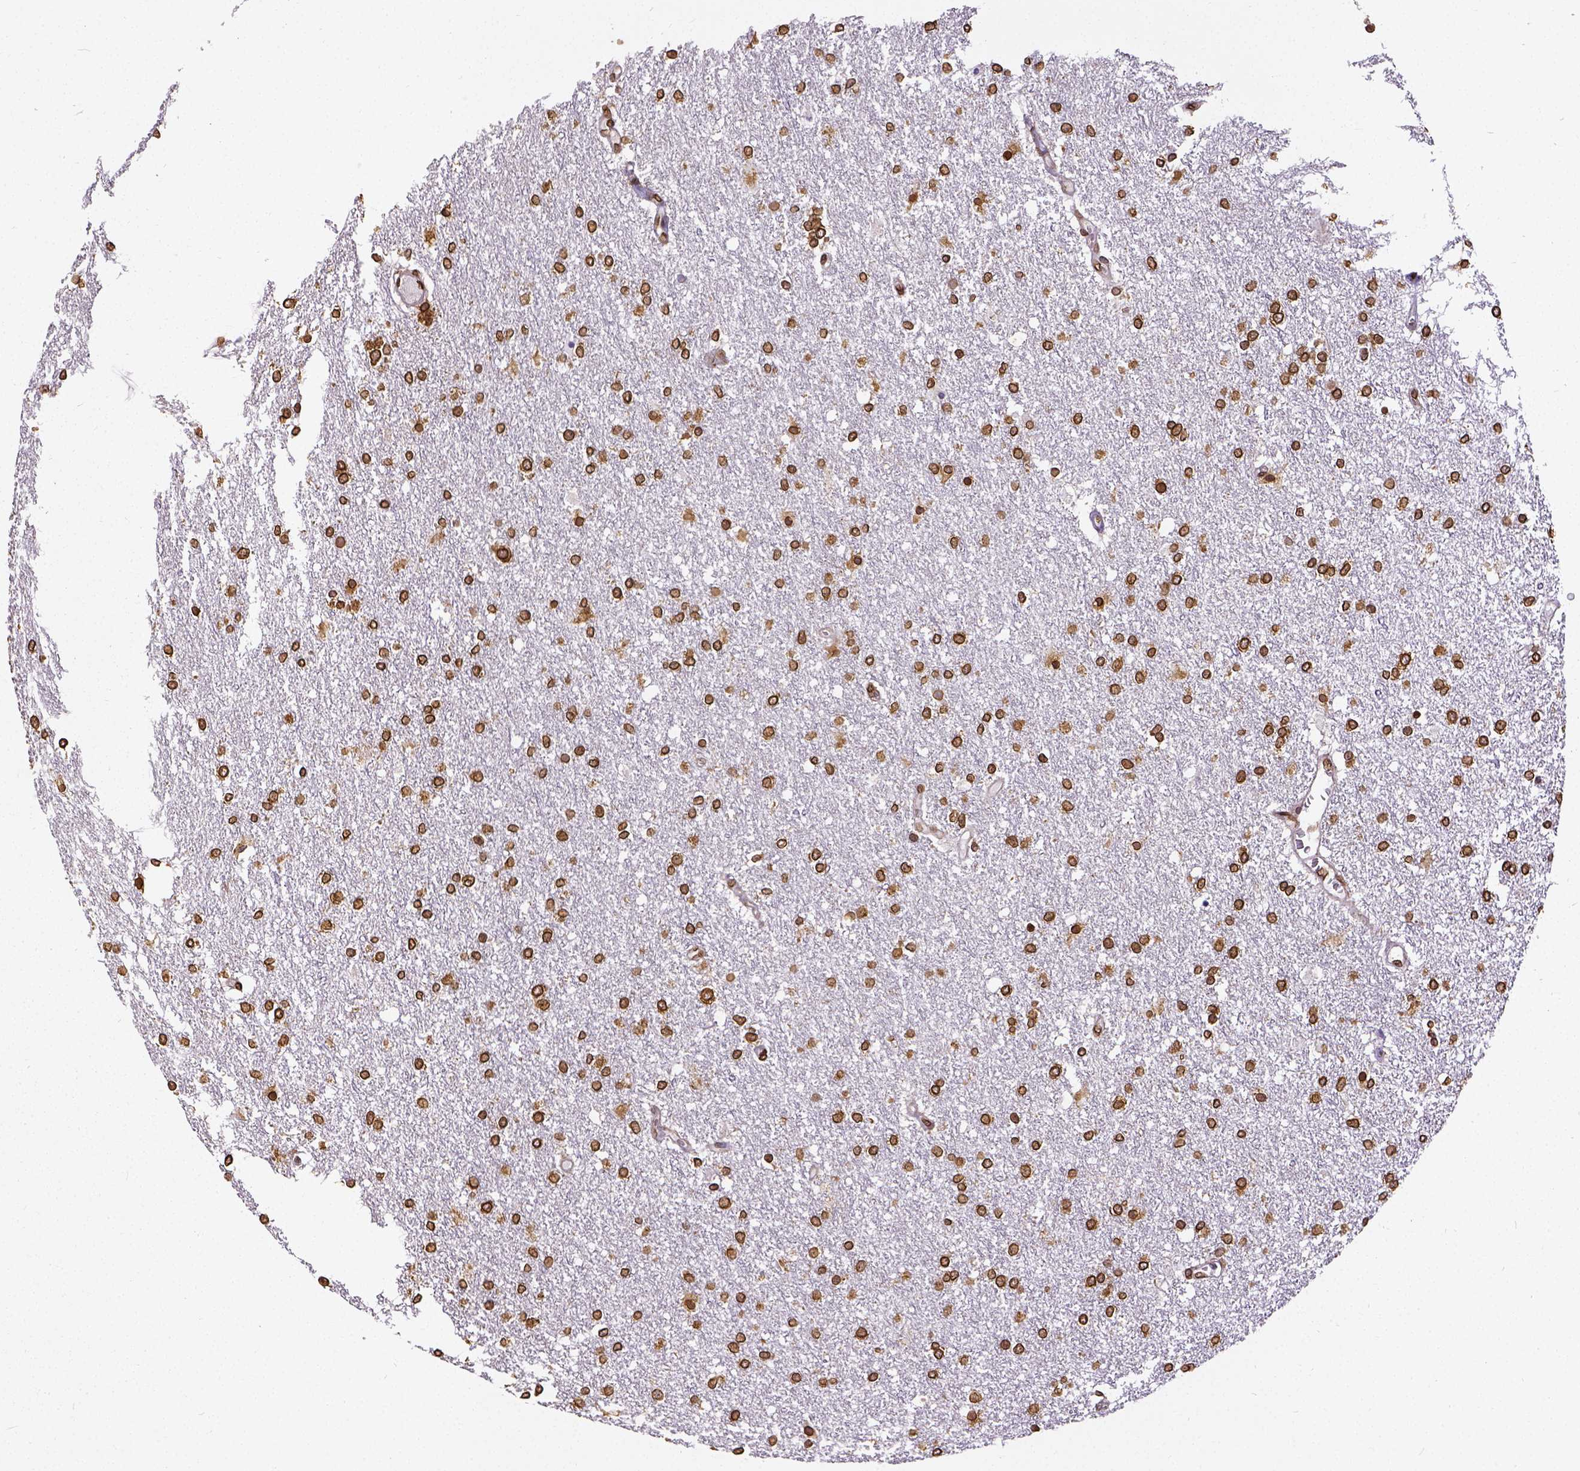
{"staining": {"intensity": "strong", "quantity": ">75%", "location": "cytoplasmic/membranous,nuclear"}, "tissue": "glioma", "cell_type": "Tumor cells", "image_type": "cancer", "snomed": [{"axis": "morphology", "description": "Glioma, malignant, High grade"}, {"axis": "topography", "description": "Brain"}], "caption": "Protein staining of glioma tissue displays strong cytoplasmic/membranous and nuclear expression in about >75% of tumor cells.", "gene": "MTDH", "patient": {"sex": "female", "age": 61}}